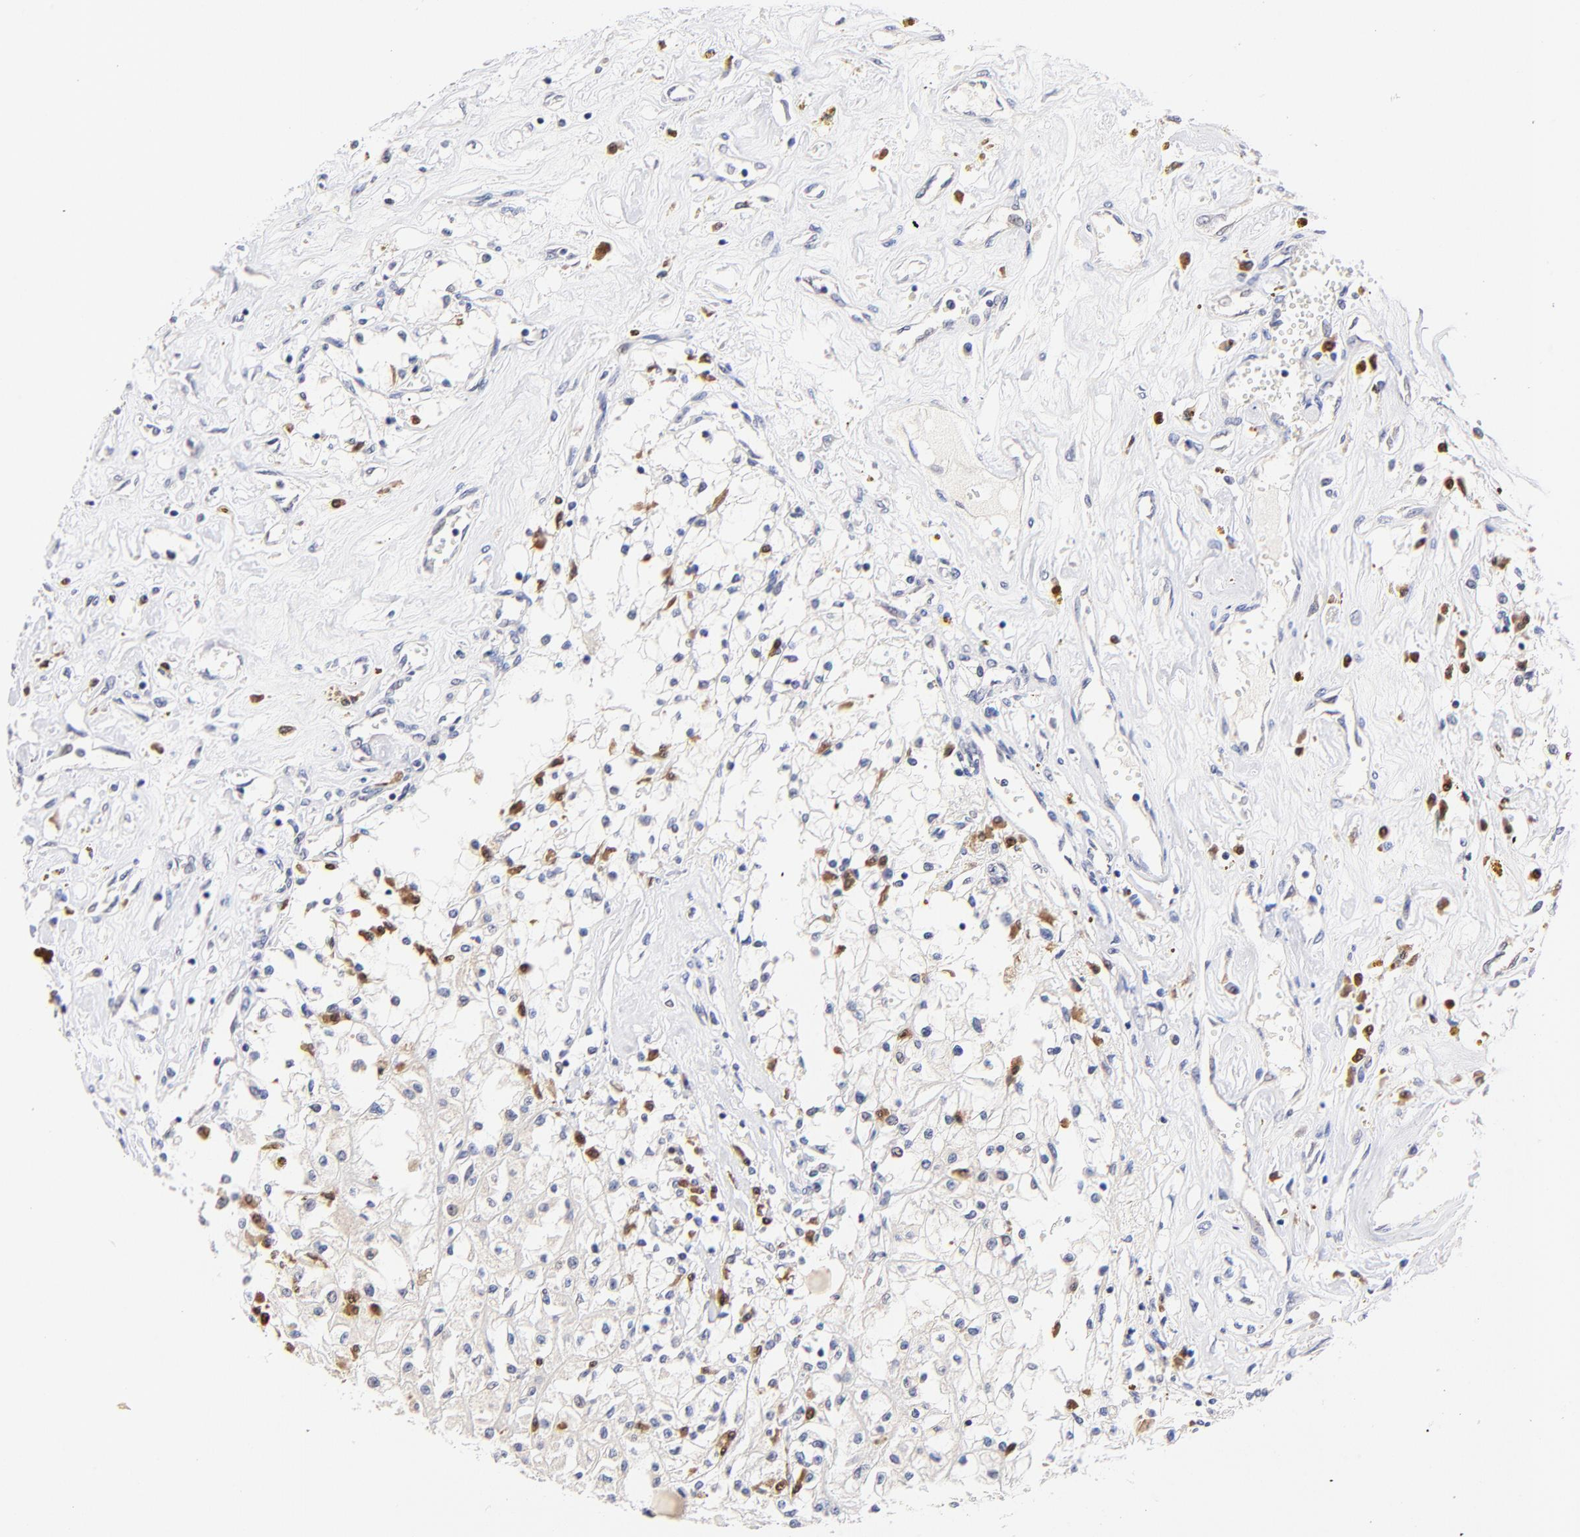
{"staining": {"intensity": "negative", "quantity": "none", "location": "none"}, "tissue": "renal cancer", "cell_type": "Tumor cells", "image_type": "cancer", "snomed": [{"axis": "morphology", "description": "Adenocarcinoma, NOS"}, {"axis": "topography", "description": "Kidney"}], "caption": "Immunohistochemistry (IHC) image of neoplastic tissue: human renal adenocarcinoma stained with DAB displays no significant protein expression in tumor cells.", "gene": "ZNF155", "patient": {"sex": "male", "age": 78}}